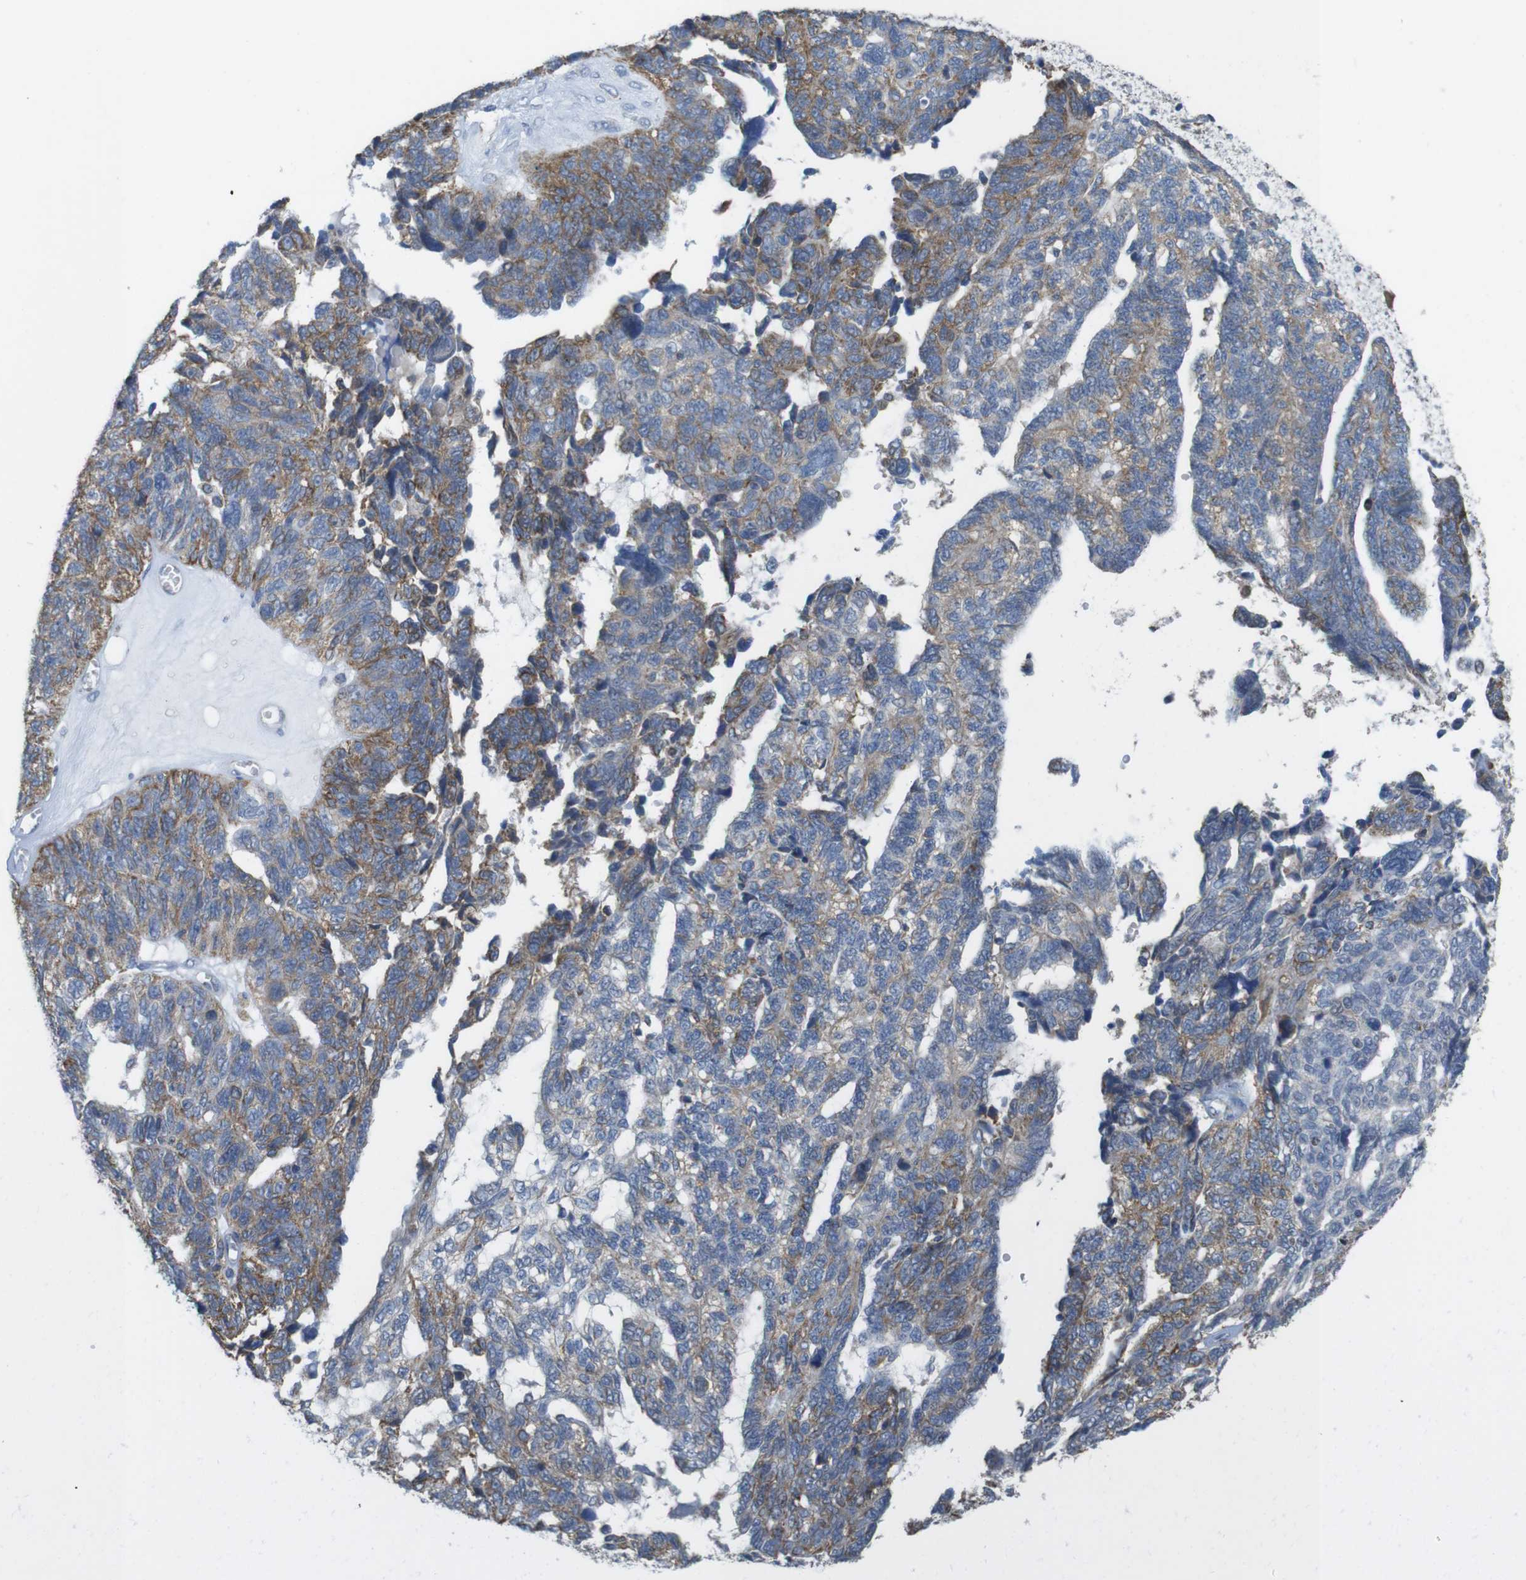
{"staining": {"intensity": "moderate", "quantity": "25%-75%", "location": "cytoplasmic/membranous"}, "tissue": "ovarian cancer", "cell_type": "Tumor cells", "image_type": "cancer", "snomed": [{"axis": "morphology", "description": "Cystadenocarcinoma, serous, NOS"}, {"axis": "topography", "description": "Ovary"}], "caption": "This is an image of immunohistochemistry staining of ovarian serous cystadenocarcinoma, which shows moderate expression in the cytoplasmic/membranous of tumor cells.", "gene": "GRIK2", "patient": {"sex": "female", "age": 79}}